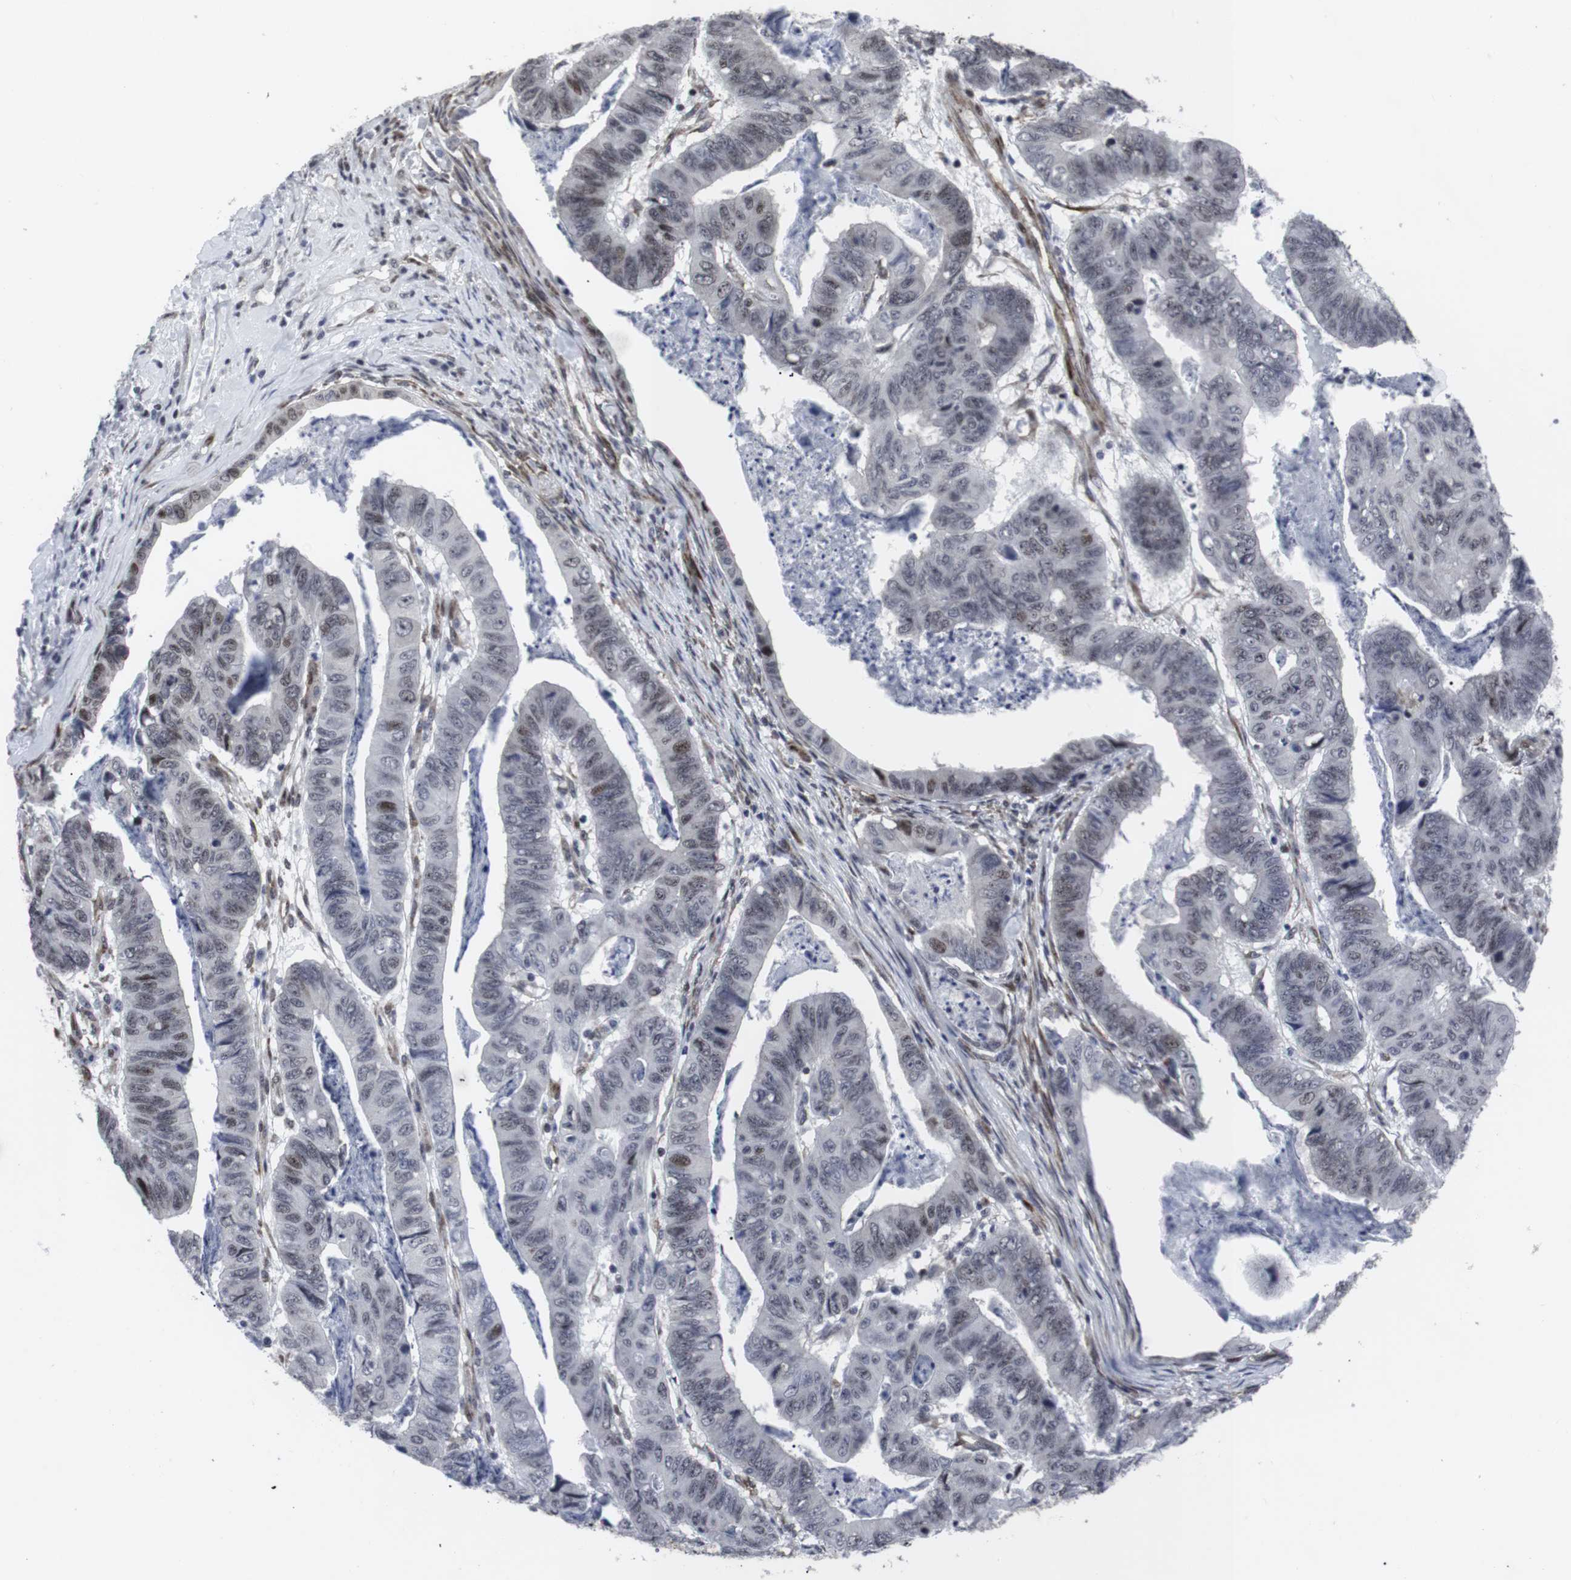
{"staining": {"intensity": "strong", "quantity": "25%-75%", "location": "nuclear"}, "tissue": "stomach cancer", "cell_type": "Tumor cells", "image_type": "cancer", "snomed": [{"axis": "morphology", "description": "Adenocarcinoma, NOS"}, {"axis": "topography", "description": "Stomach, lower"}], "caption": "Adenocarcinoma (stomach) stained with a brown dye demonstrates strong nuclear positive positivity in about 25%-75% of tumor cells.", "gene": "MLH1", "patient": {"sex": "male", "age": 77}}